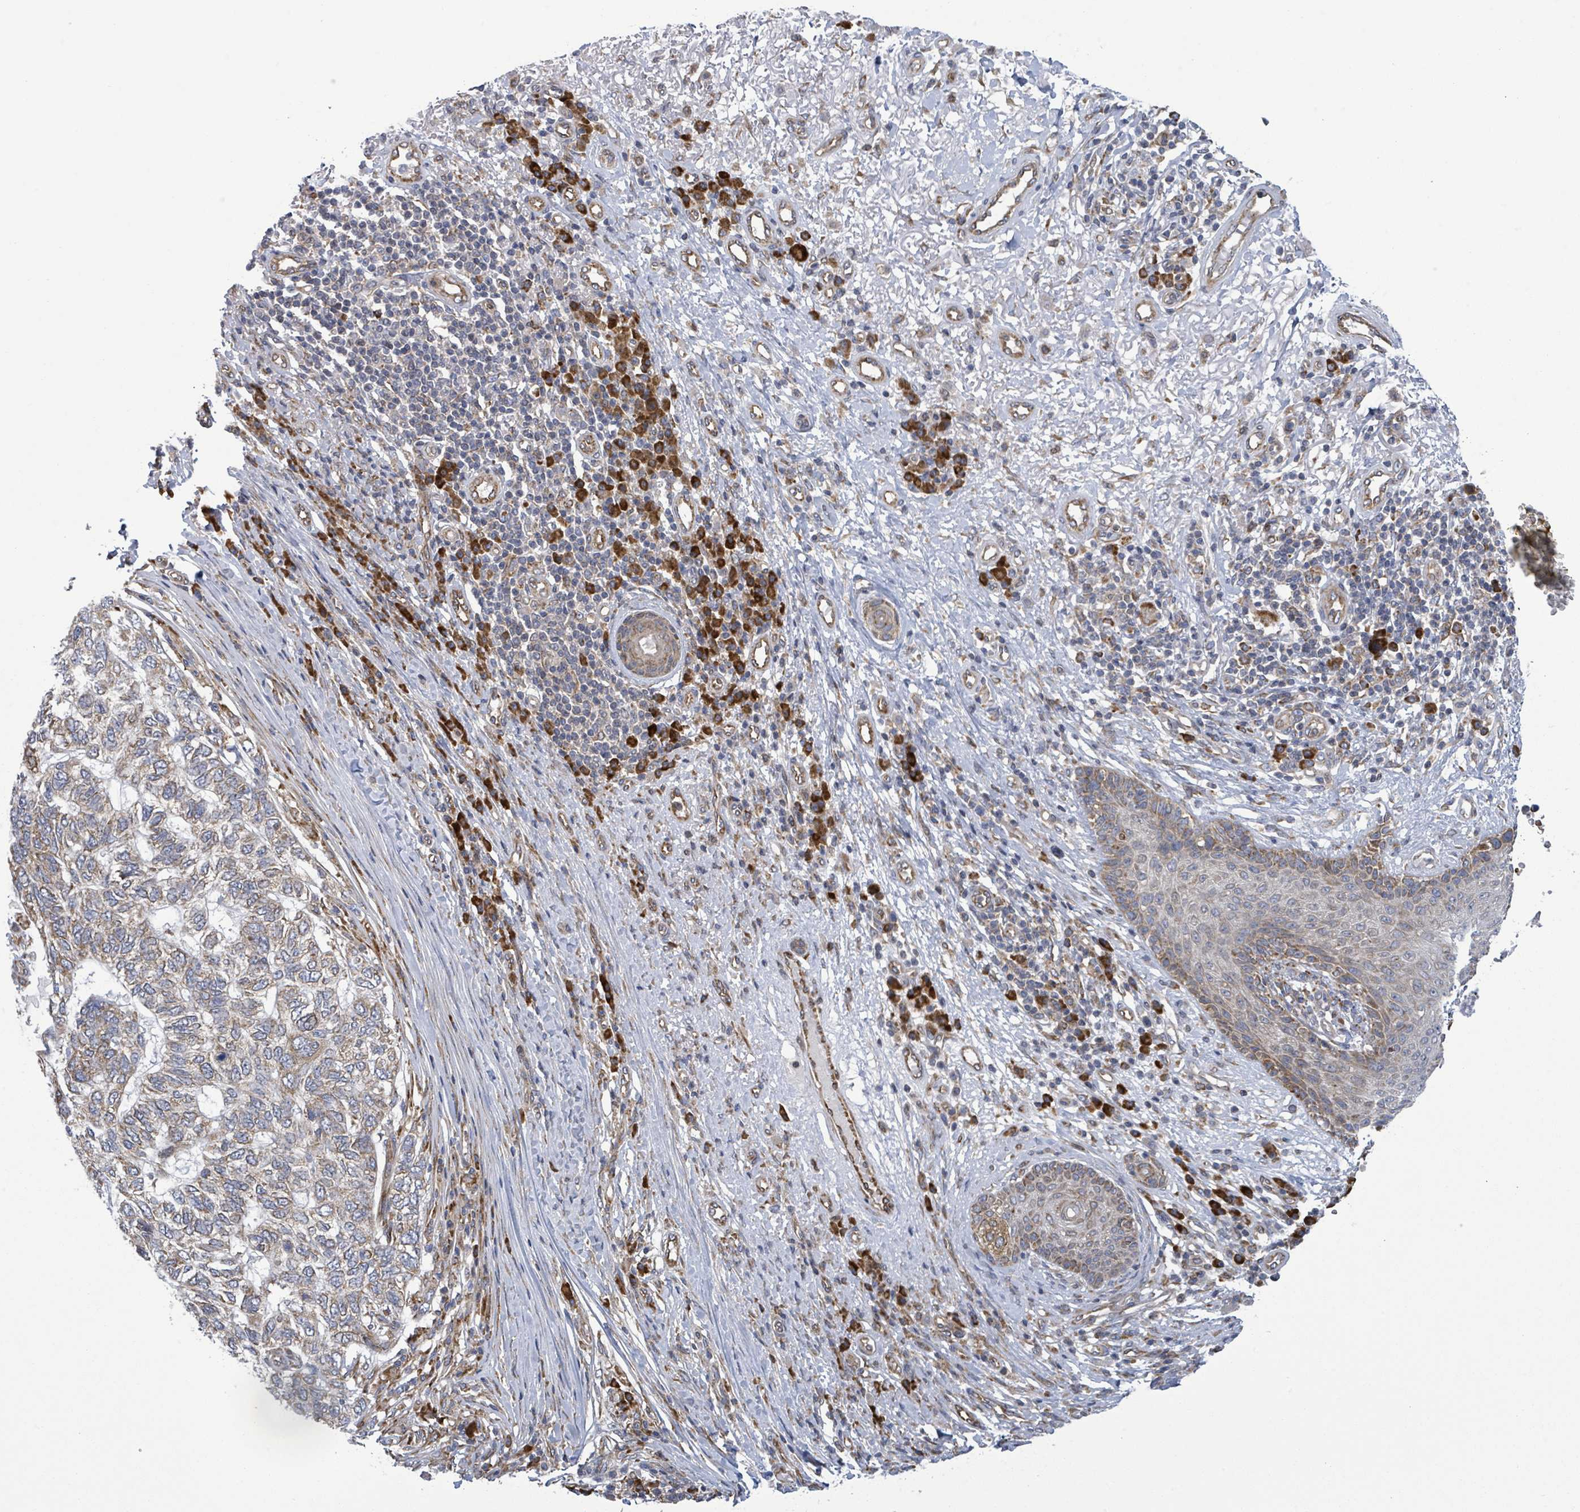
{"staining": {"intensity": "weak", "quantity": "25%-75%", "location": "cytoplasmic/membranous"}, "tissue": "skin cancer", "cell_type": "Tumor cells", "image_type": "cancer", "snomed": [{"axis": "morphology", "description": "Basal cell carcinoma"}, {"axis": "topography", "description": "Skin"}], "caption": "Human basal cell carcinoma (skin) stained for a protein (brown) shows weak cytoplasmic/membranous positive positivity in approximately 25%-75% of tumor cells.", "gene": "NOMO1", "patient": {"sex": "female", "age": 65}}